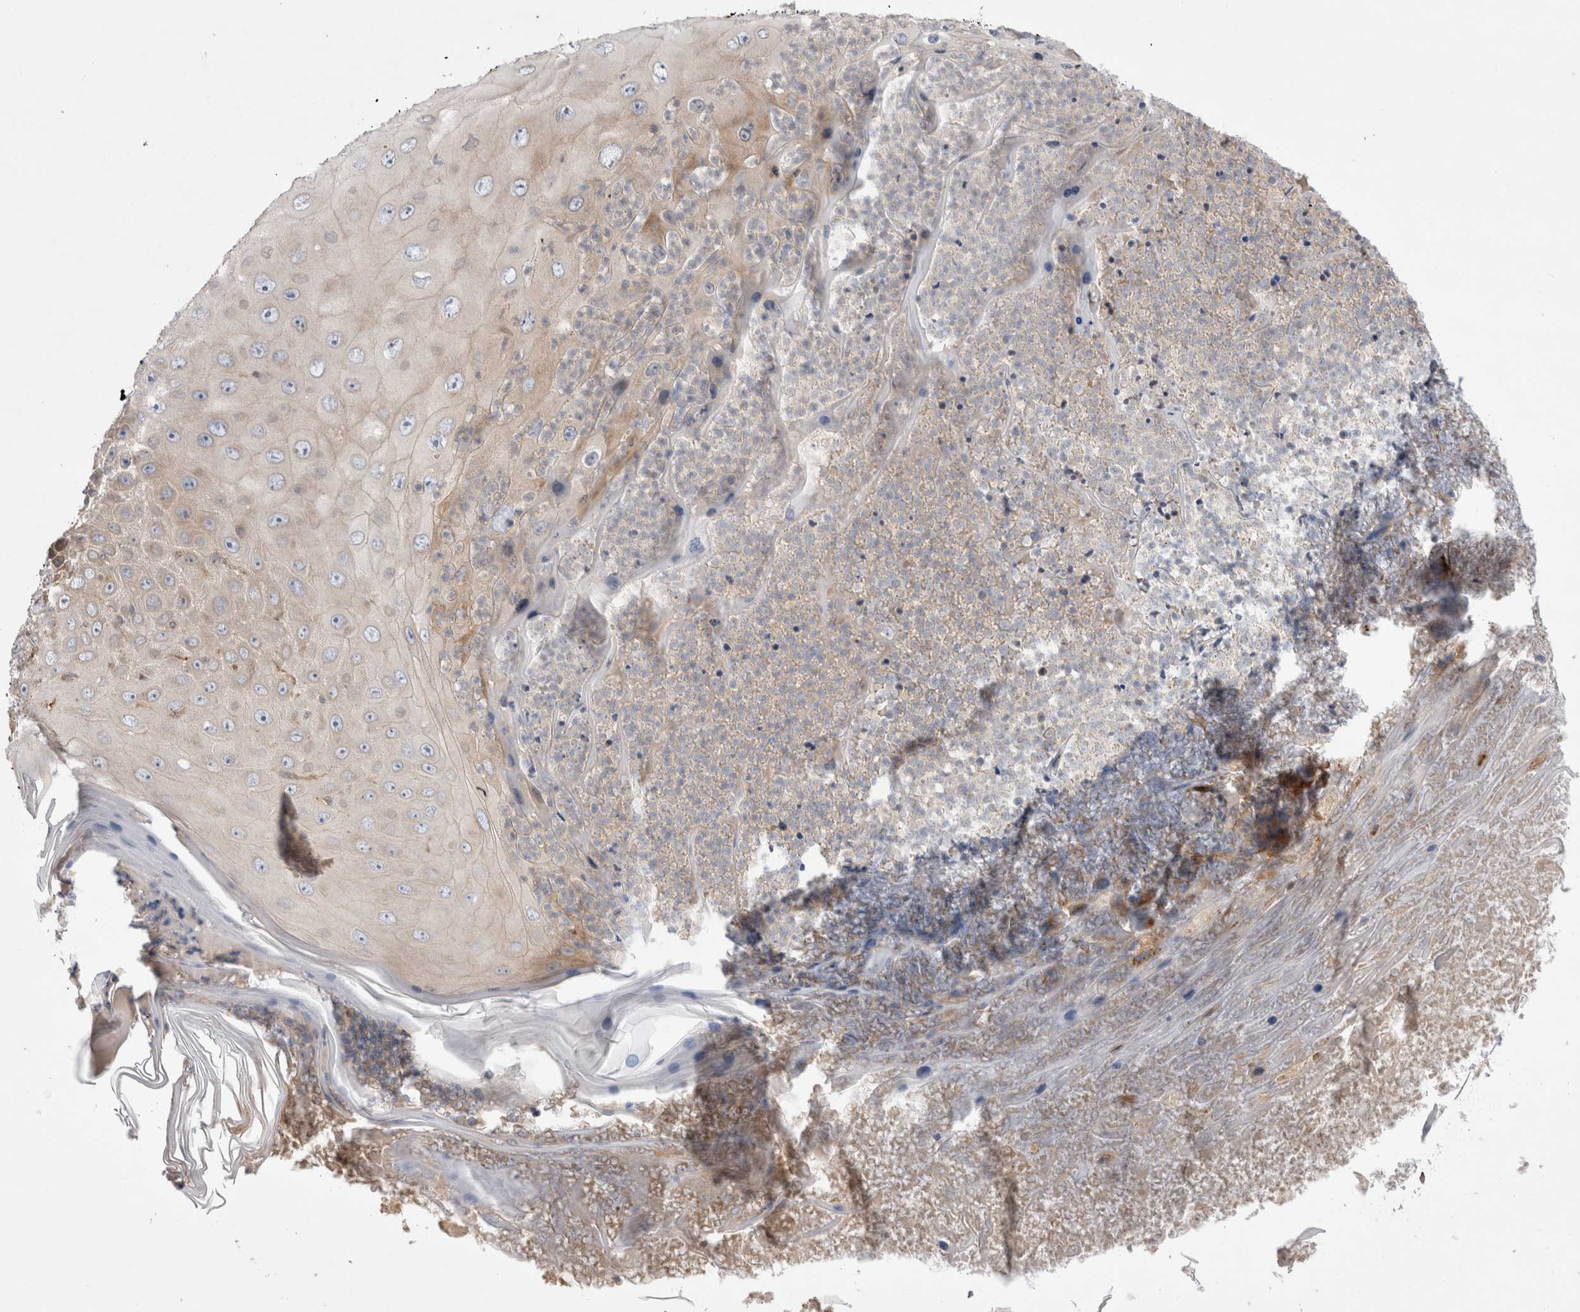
{"staining": {"intensity": "moderate", "quantity": "<25%", "location": "cytoplasmic/membranous"}, "tissue": "skin cancer", "cell_type": "Tumor cells", "image_type": "cancer", "snomed": [{"axis": "morphology", "description": "Squamous cell carcinoma, NOS"}, {"axis": "topography", "description": "Skin"}], "caption": "Tumor cells show low levels of moderate cytoplasmic/membranous staining in about <25% of cells in human skin cancer.", "gene": "PDCD10", "patient": {"sex": "female", "age": 88}}